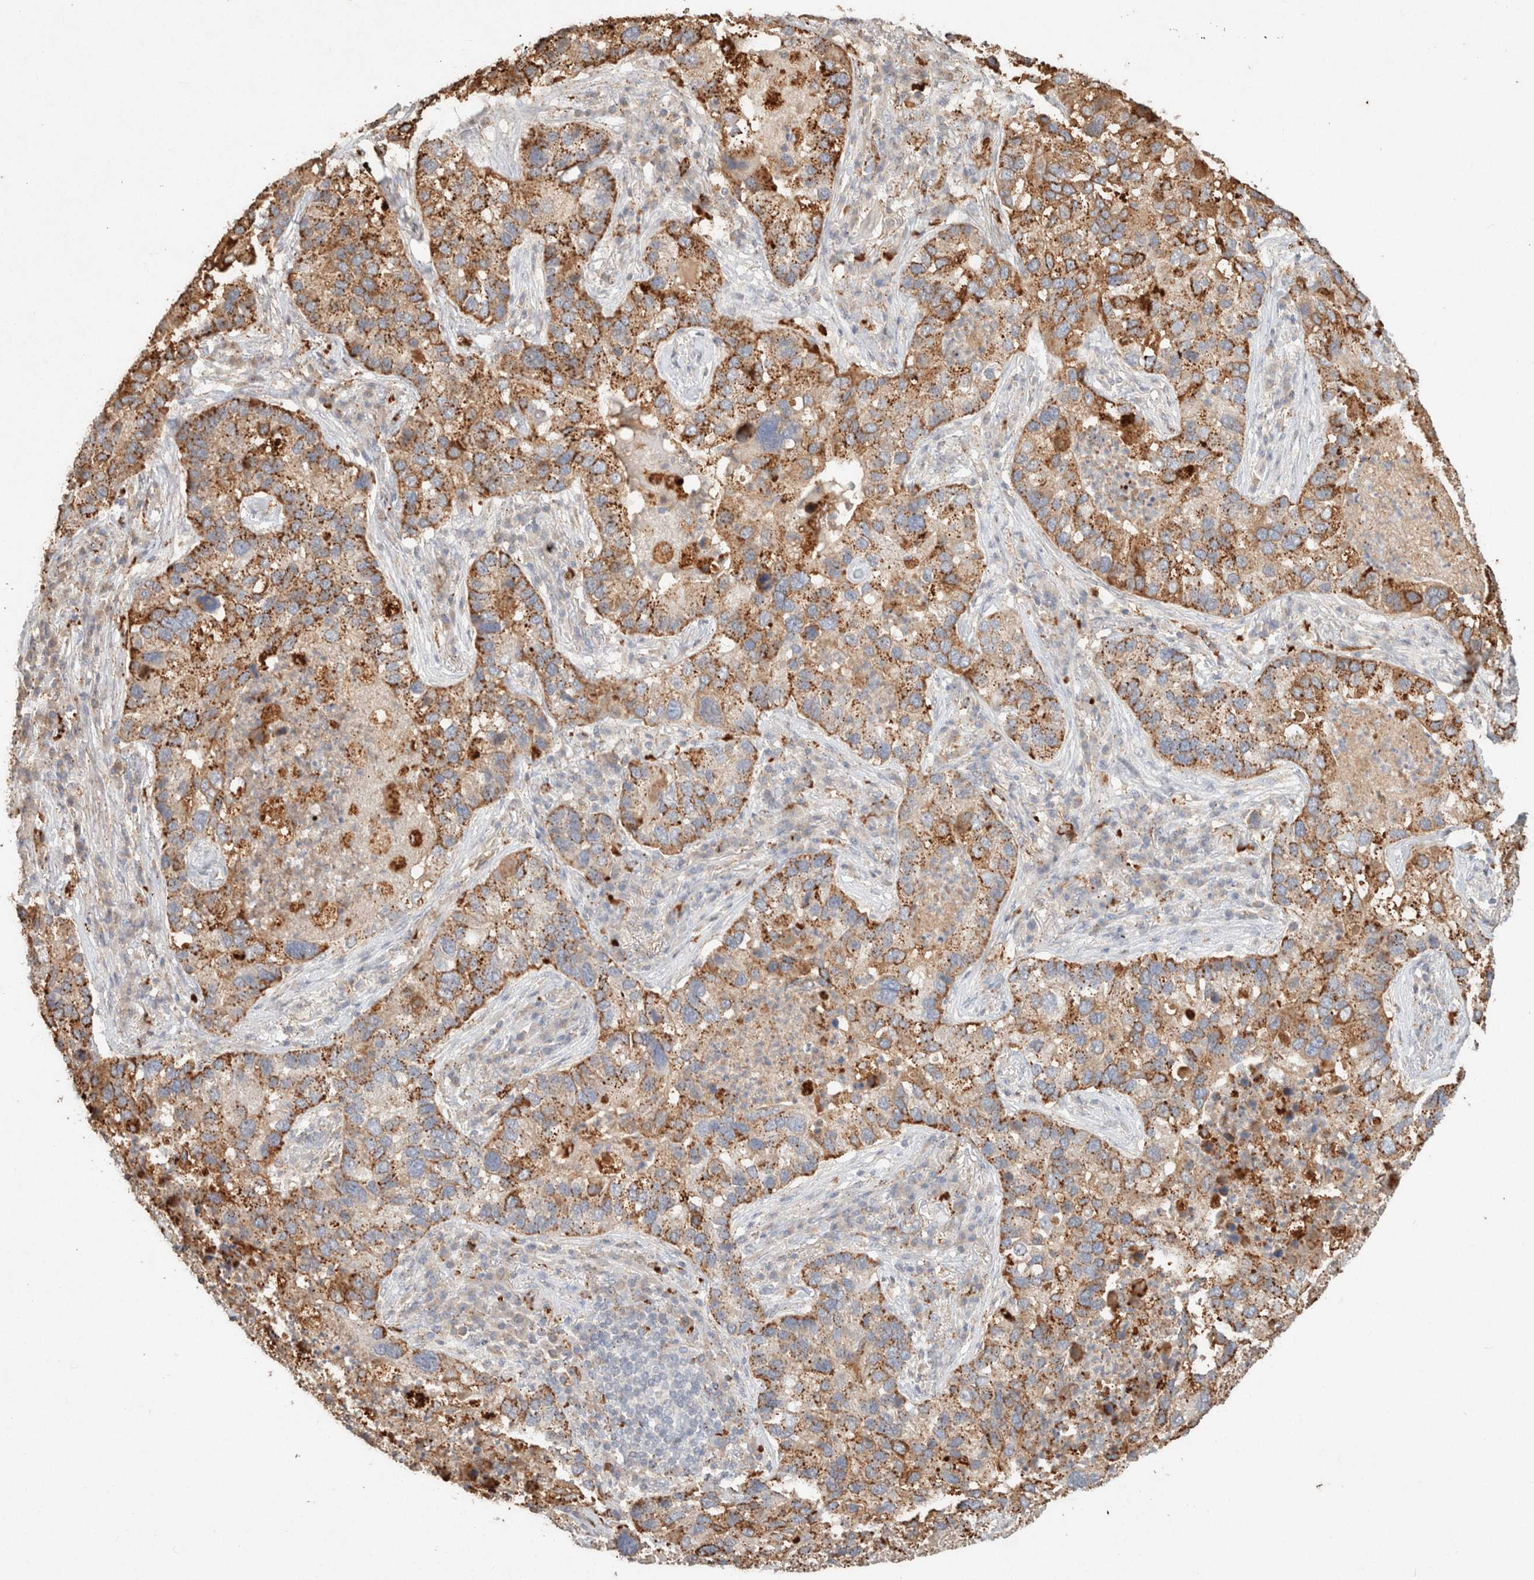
{"staining": {"intensity": "moderate", "quantity": ">75%", "location": "cytoplasmic/membranous"}, "tissue": "lung cancer", "cell_type": "Tumor cells", "image_type": "cancer", "snomed": [{"axis": "morphology", "description": "Normal tissue, NOS"}, {"axis": "morphology", "description": "Adenocarcinoma, NOS"}, {"axis": "topography", "description": "Bronchus"}, {"axis": "topography", "description": "Lung"}], "caption": "Immunohistochemical staining of human lung cancer (adenocarcinoma) demonstrates medium levels of moderate cytoplasmic/membranous positivity in approximately >75% of tumor cells.", "gene": "CTSC", "patient": {"sex": "male", "age": 54}}